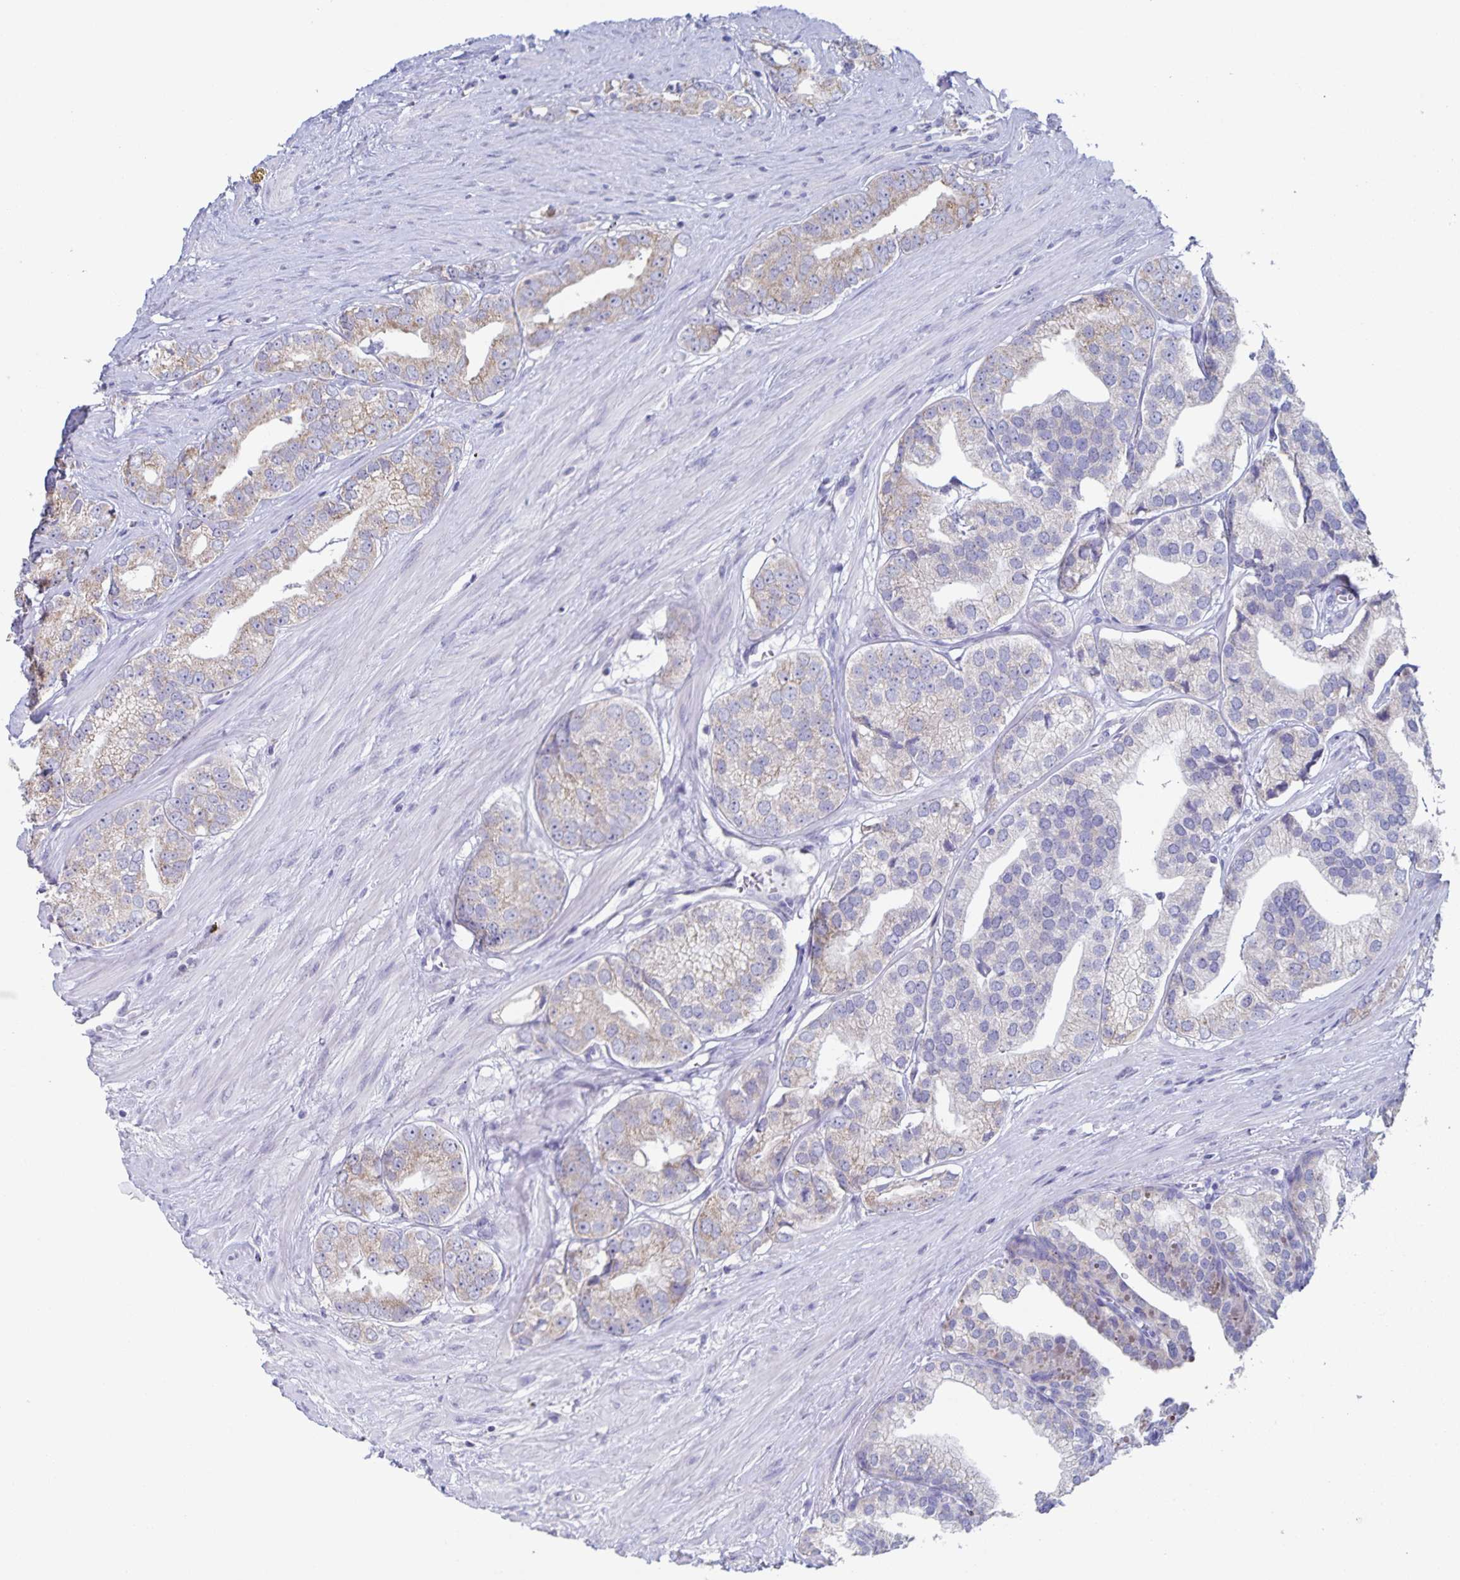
{"staining": {"intensity": "weak", "quantity": "25%-75%", "location": "cytoplasmic/membranous"}, "tissue": "prostate cancer", "cell_type": "Tumor cells", "image_type": "cancer", "snomed": [{"axis": "morphology", "description": "Adenocarcinoma, High grade"}, {"axis": "topography", "description": "Prostate"}], "caption": "A brown stain labels weak cytoplasmic/membranous expression of a protein in human prostate high-grade adenocarcinoma tumor cells.", "gene": "RPL36A", "patient": {"sex": "male", "age": 58}}